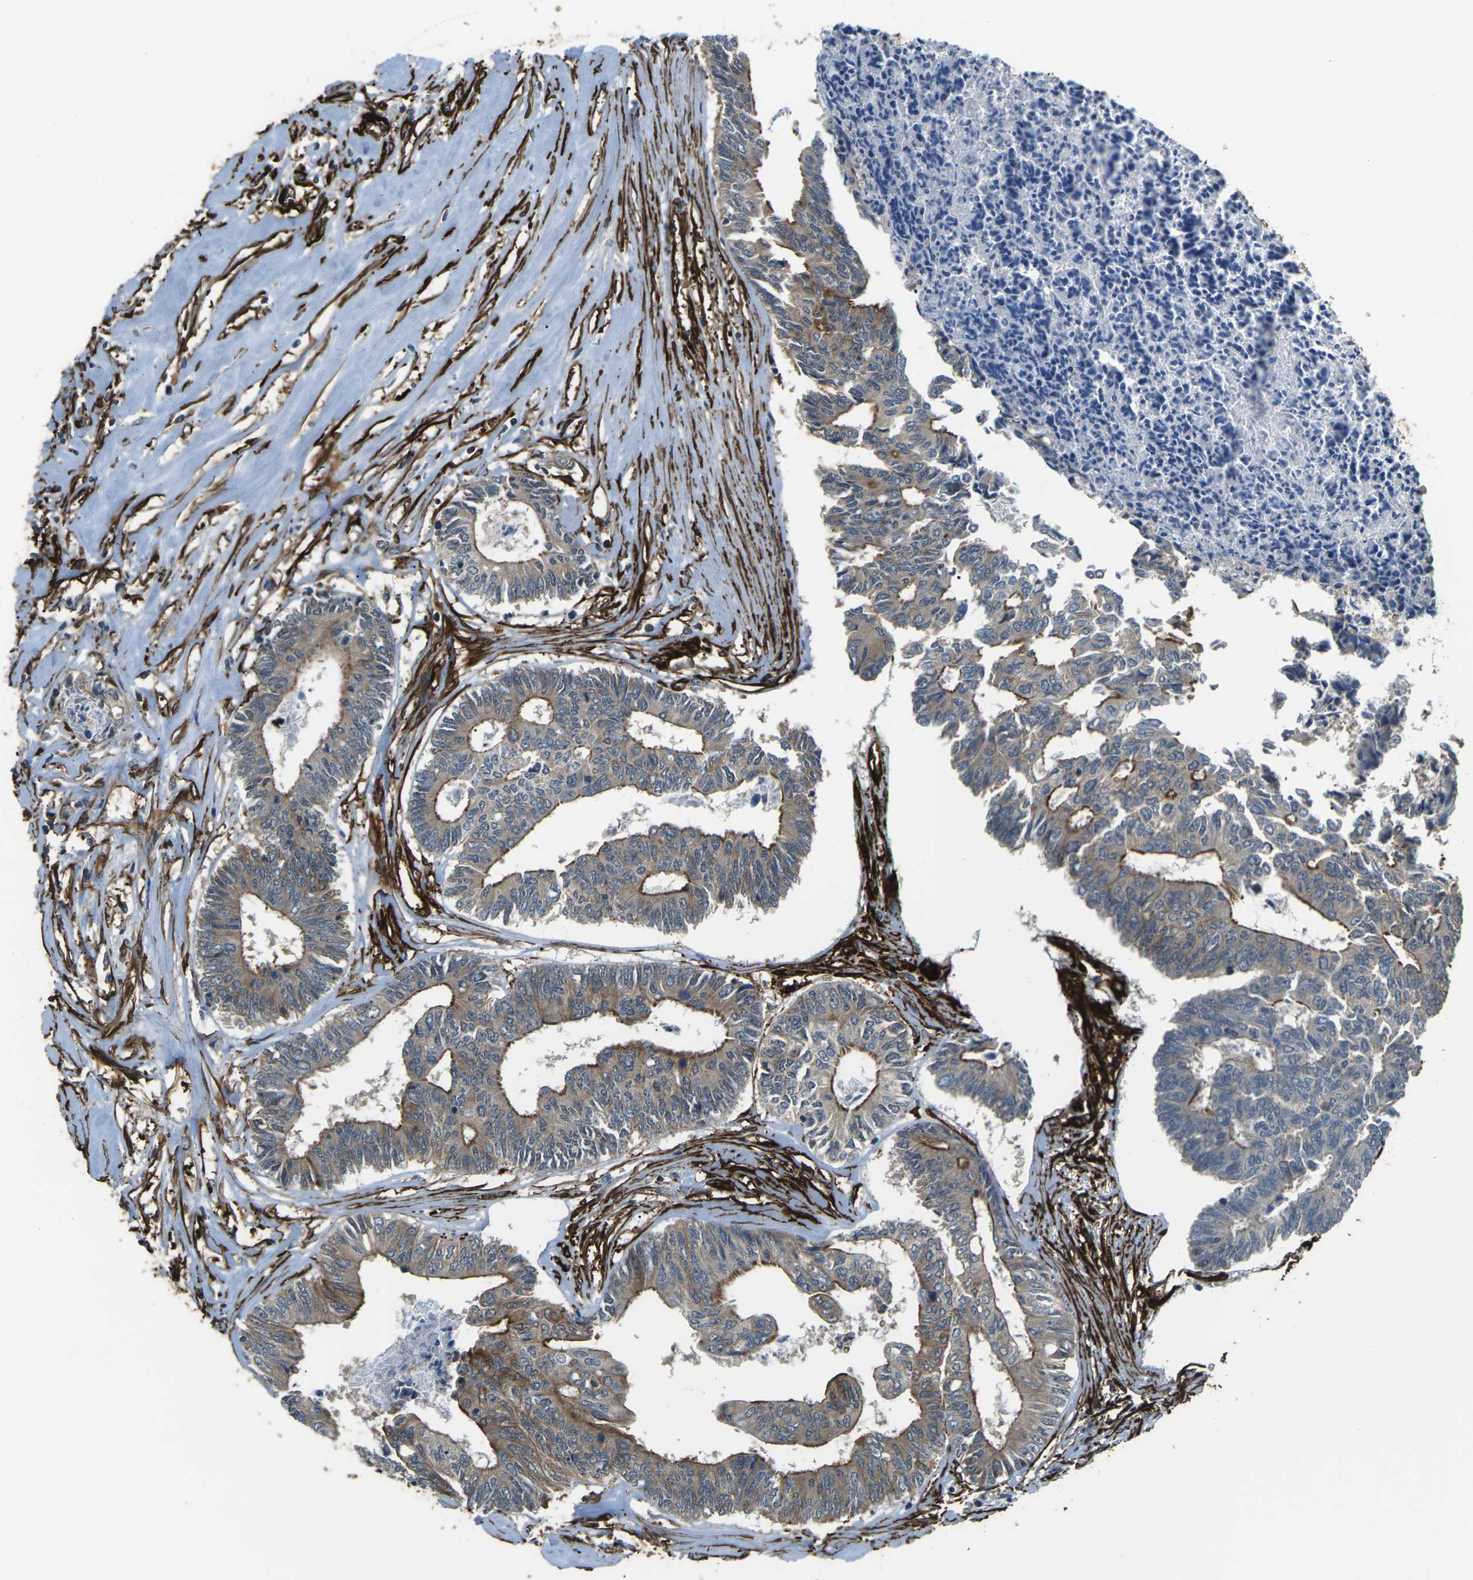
{"staining": {"intensity": "moderate", "quantity": ">75%", "location": "cytoplasmic/membranous"}, "tissue": "colorectal cancer", "cell_type": "Tumor cells", "image_type": "cancer", "snomed": [{"axis": "morphology", "description": "Adenocarcinoma, NOS"}, {"axis": "topography", "description": "Rectum"}], "caption": "Moderate cytoplasmic/membranous protein staining is present in approximately >75% of tumor cells in colorectal cancer.", "gene": "GRAMD1C", "patient": {"sex": "male", "age": 63}}